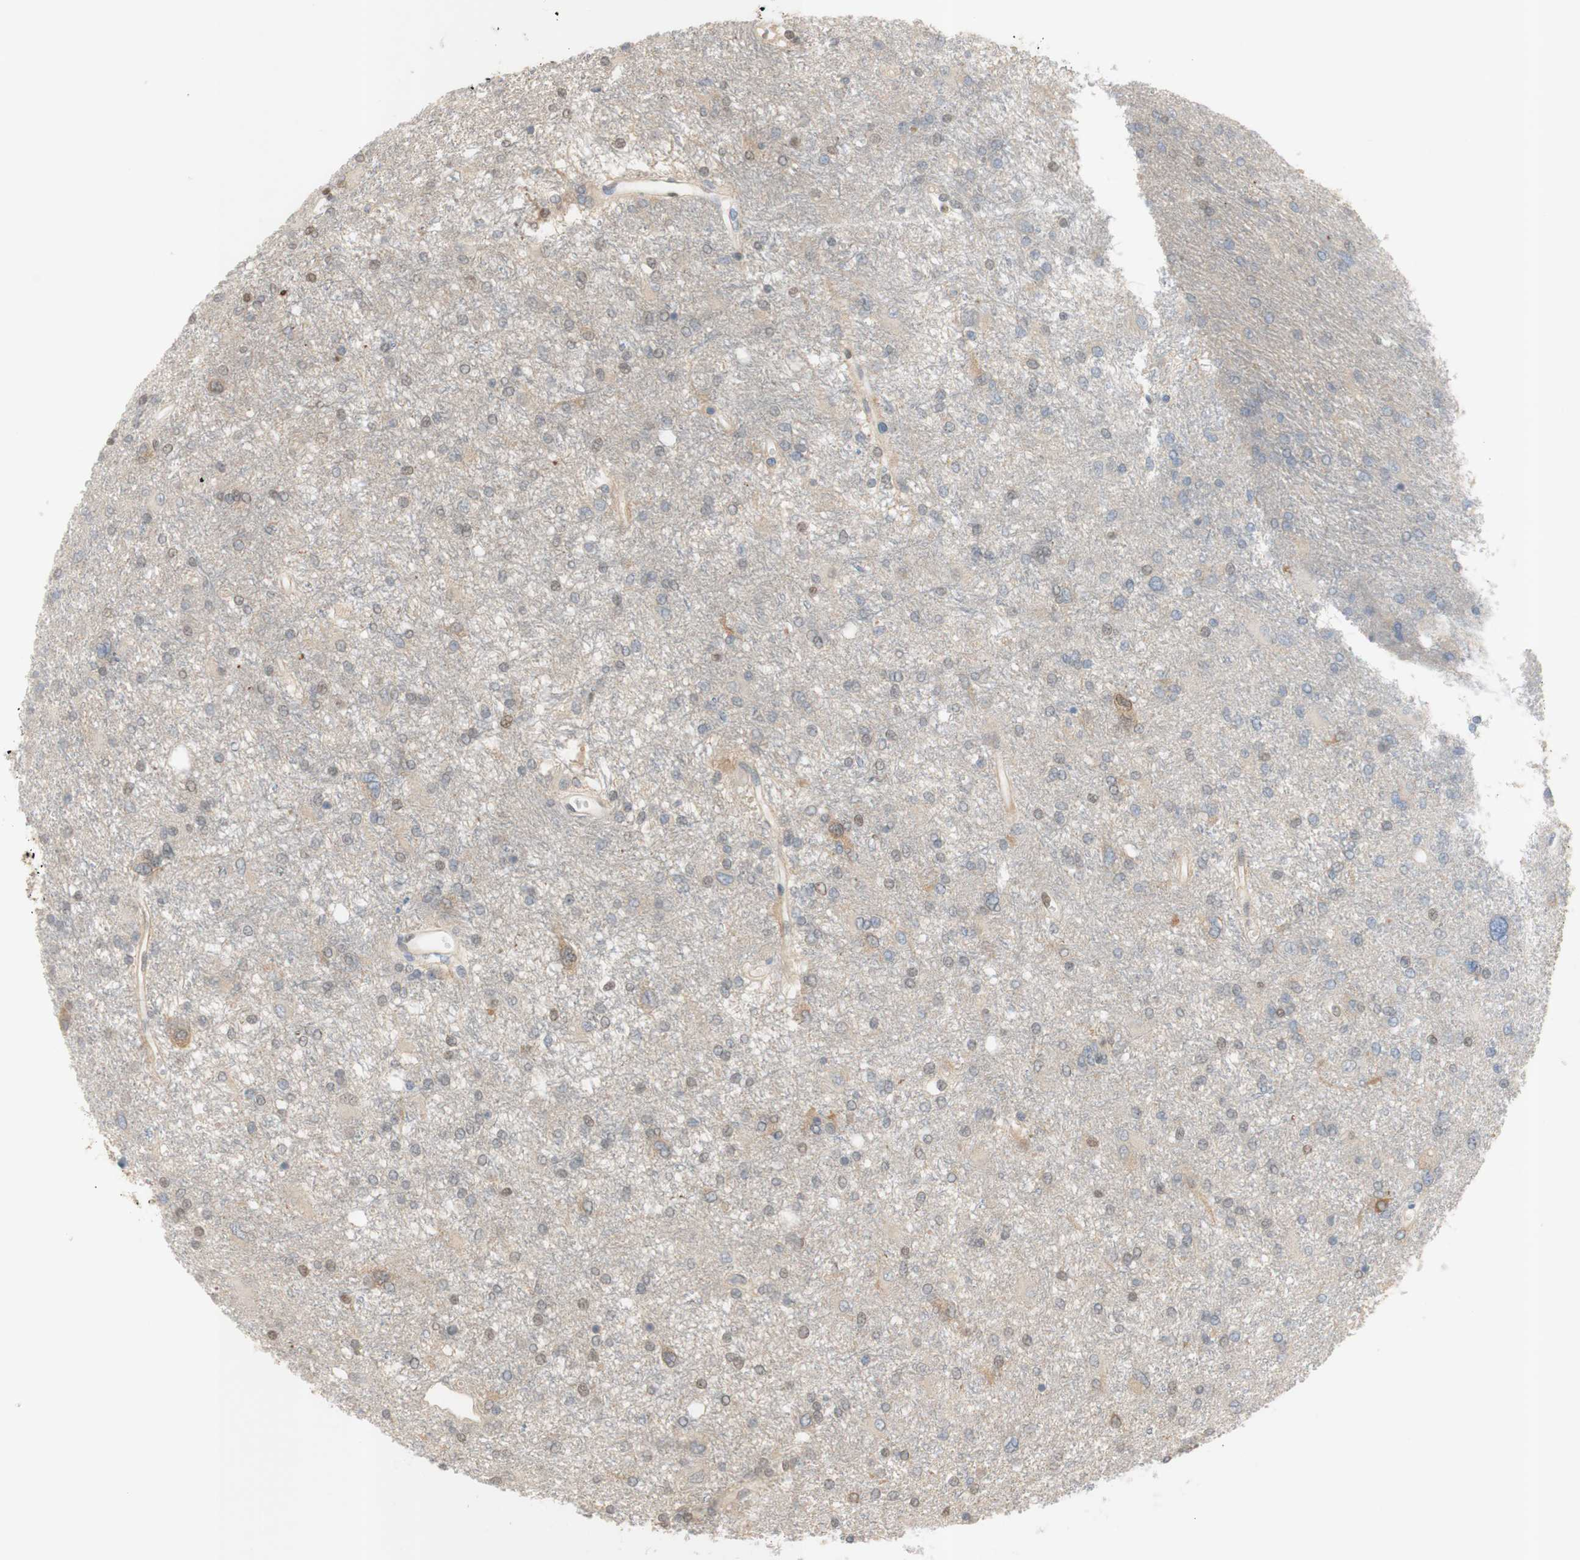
{"staining": {"intensity": "moderate", "quantity": "<25%", "location": "cytoplasmic/membranous,nuclear"}, "tissue": "glioma", "cell_type": "Tumor cells", "image_type": "cancer", "snomed": [{"axis": "morphology", "description": "Glioma, malignant, High grade"}, {"axis": "topography", "description": "Brain"}], "caption": "IHC image of neoplastic tissue: human glioma stained using IHC exhibits low levels of moderate protein expression localized specifically in the cytoplasmic/membranous and nuclear of tumor cells, appearing as a cytoplasmic/membranous and nuclear brown color.", "gene": "NAP1L4", "patient": {"sex": "female", "age": 59}}